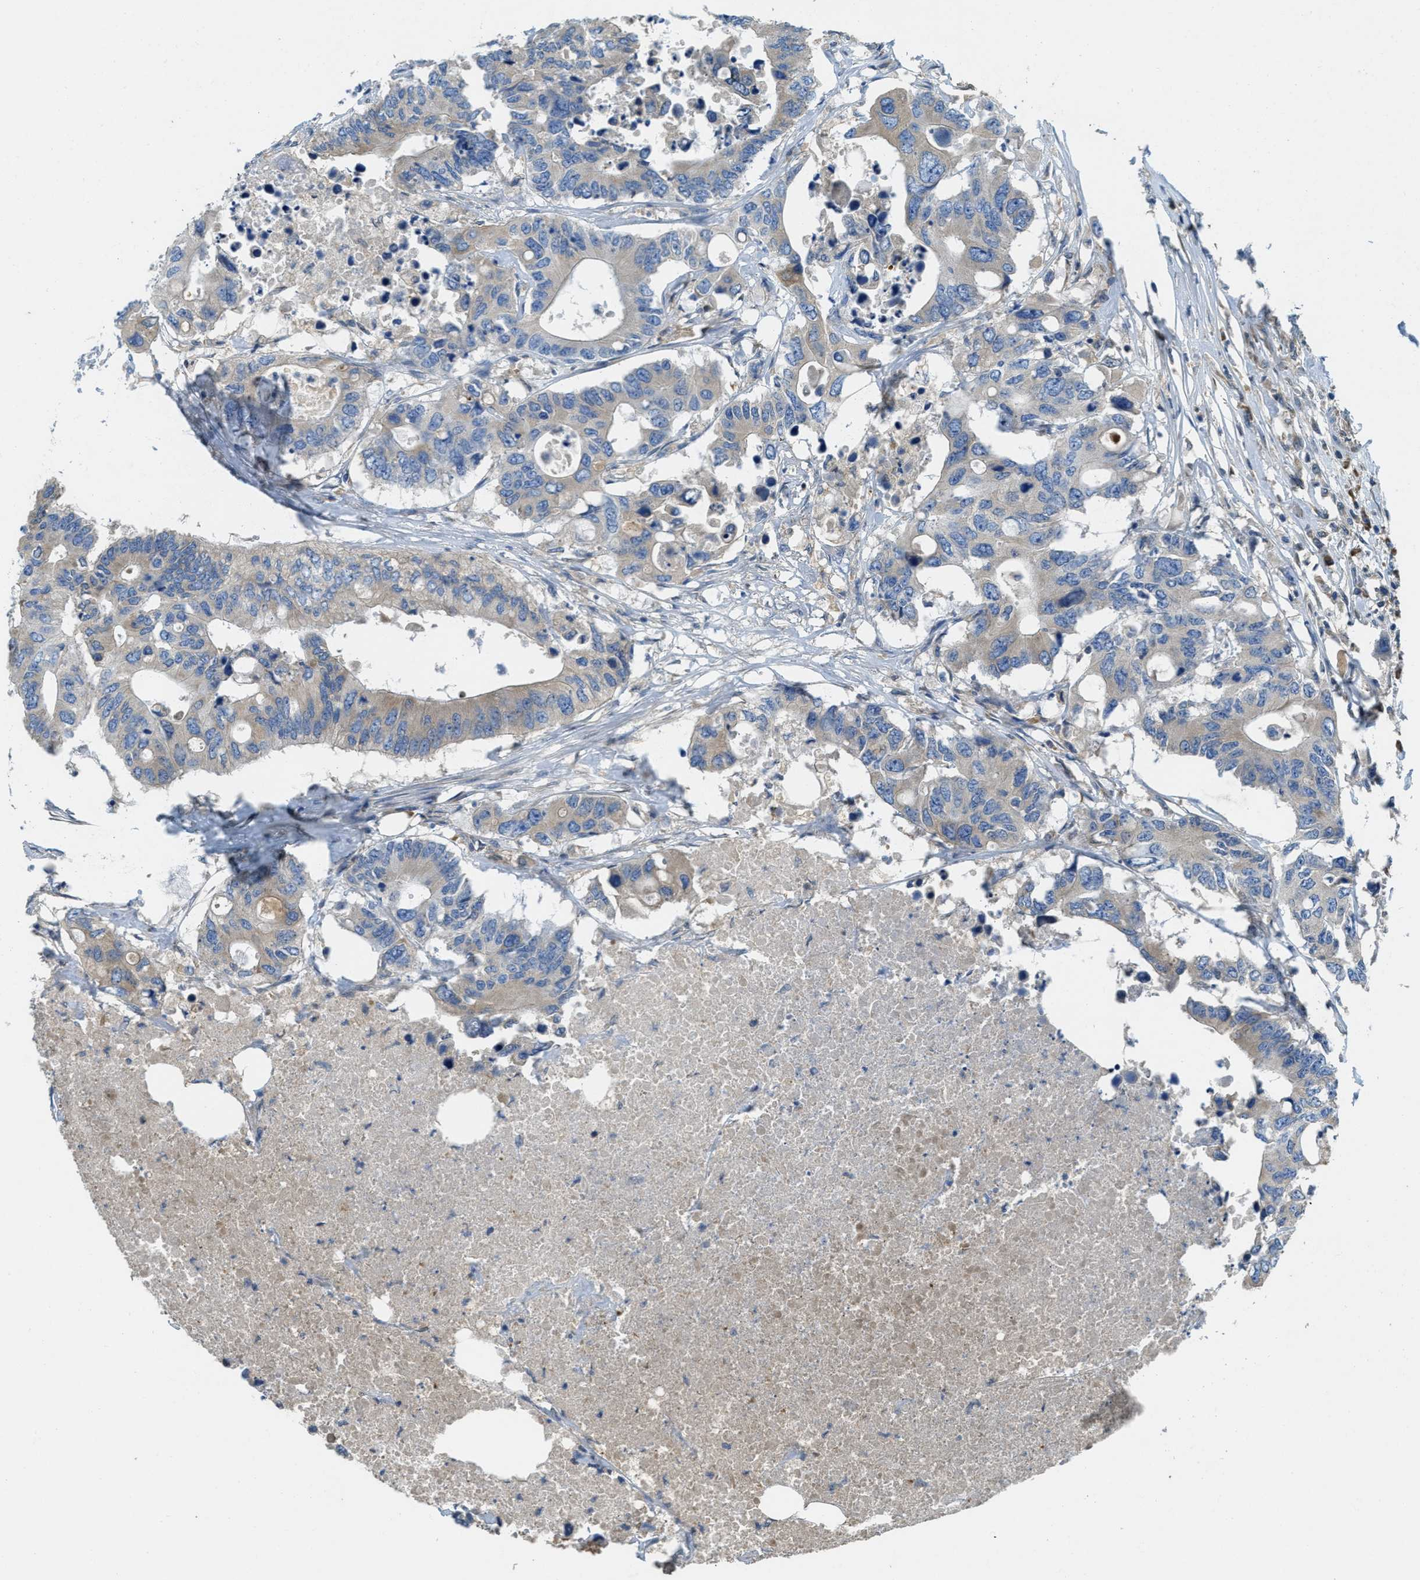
{"staining": {"intensity": "weak", "quantity": "<25%", "location": "cytoplasmic/membranous"}, "tissue": "colorectal cancer", "cell_type": "Tumor cells", "image_type": "cancer", "snomed": [{"axis": "morphology", "description": "Adenocarcinoma, NOS"}, {"axis": "topography", "description": "Colon"}], "caption": "This is an immunohistochemistry (IHC) image of colorectal cancer (adenocarcinoma). There is no positivity in tumor cells.", "gene": "MPDU1", "patient": {"sex": "male", "age": 71}}